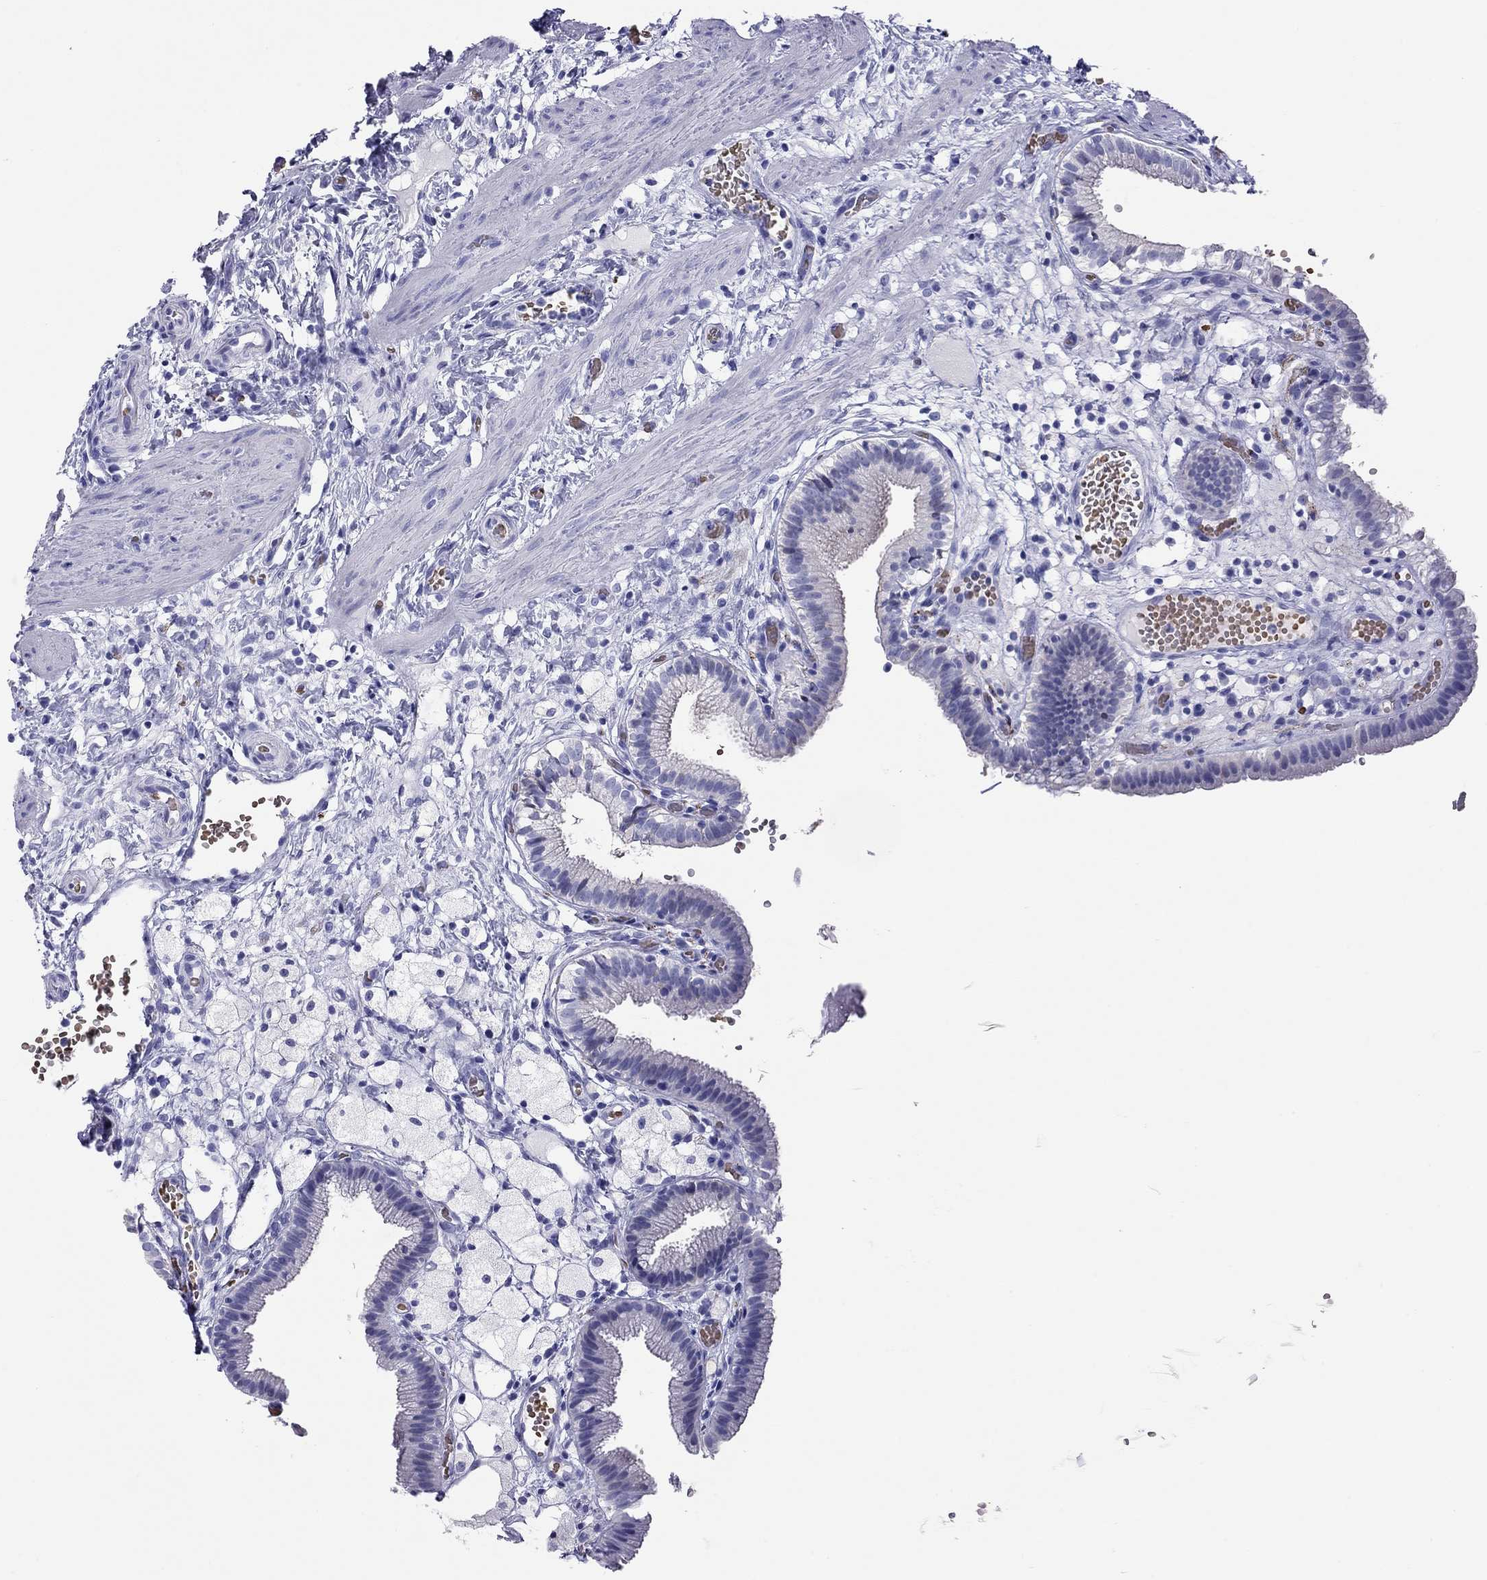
{"staining": {"intensity": "negative", "quantity": "none", "location": "none"}, "tissue": "gallbladder", "cell_type": "Glandular cells", "image_type": "normal", "snomed": [{"axis": "morphology", "description": "Normal tissue, NOS"}, {"axis": "topography", "description": "Gallbladder"}], "caption": "Glandular cells show no significant staining in normal gallbladder. (Stains: DAB IHC with hematoxylin counter stain, Microscopy: brightfield microscopy at high magnification).", "gene": "PTPRN", "patient": {"sex": "female", "age": 24}}